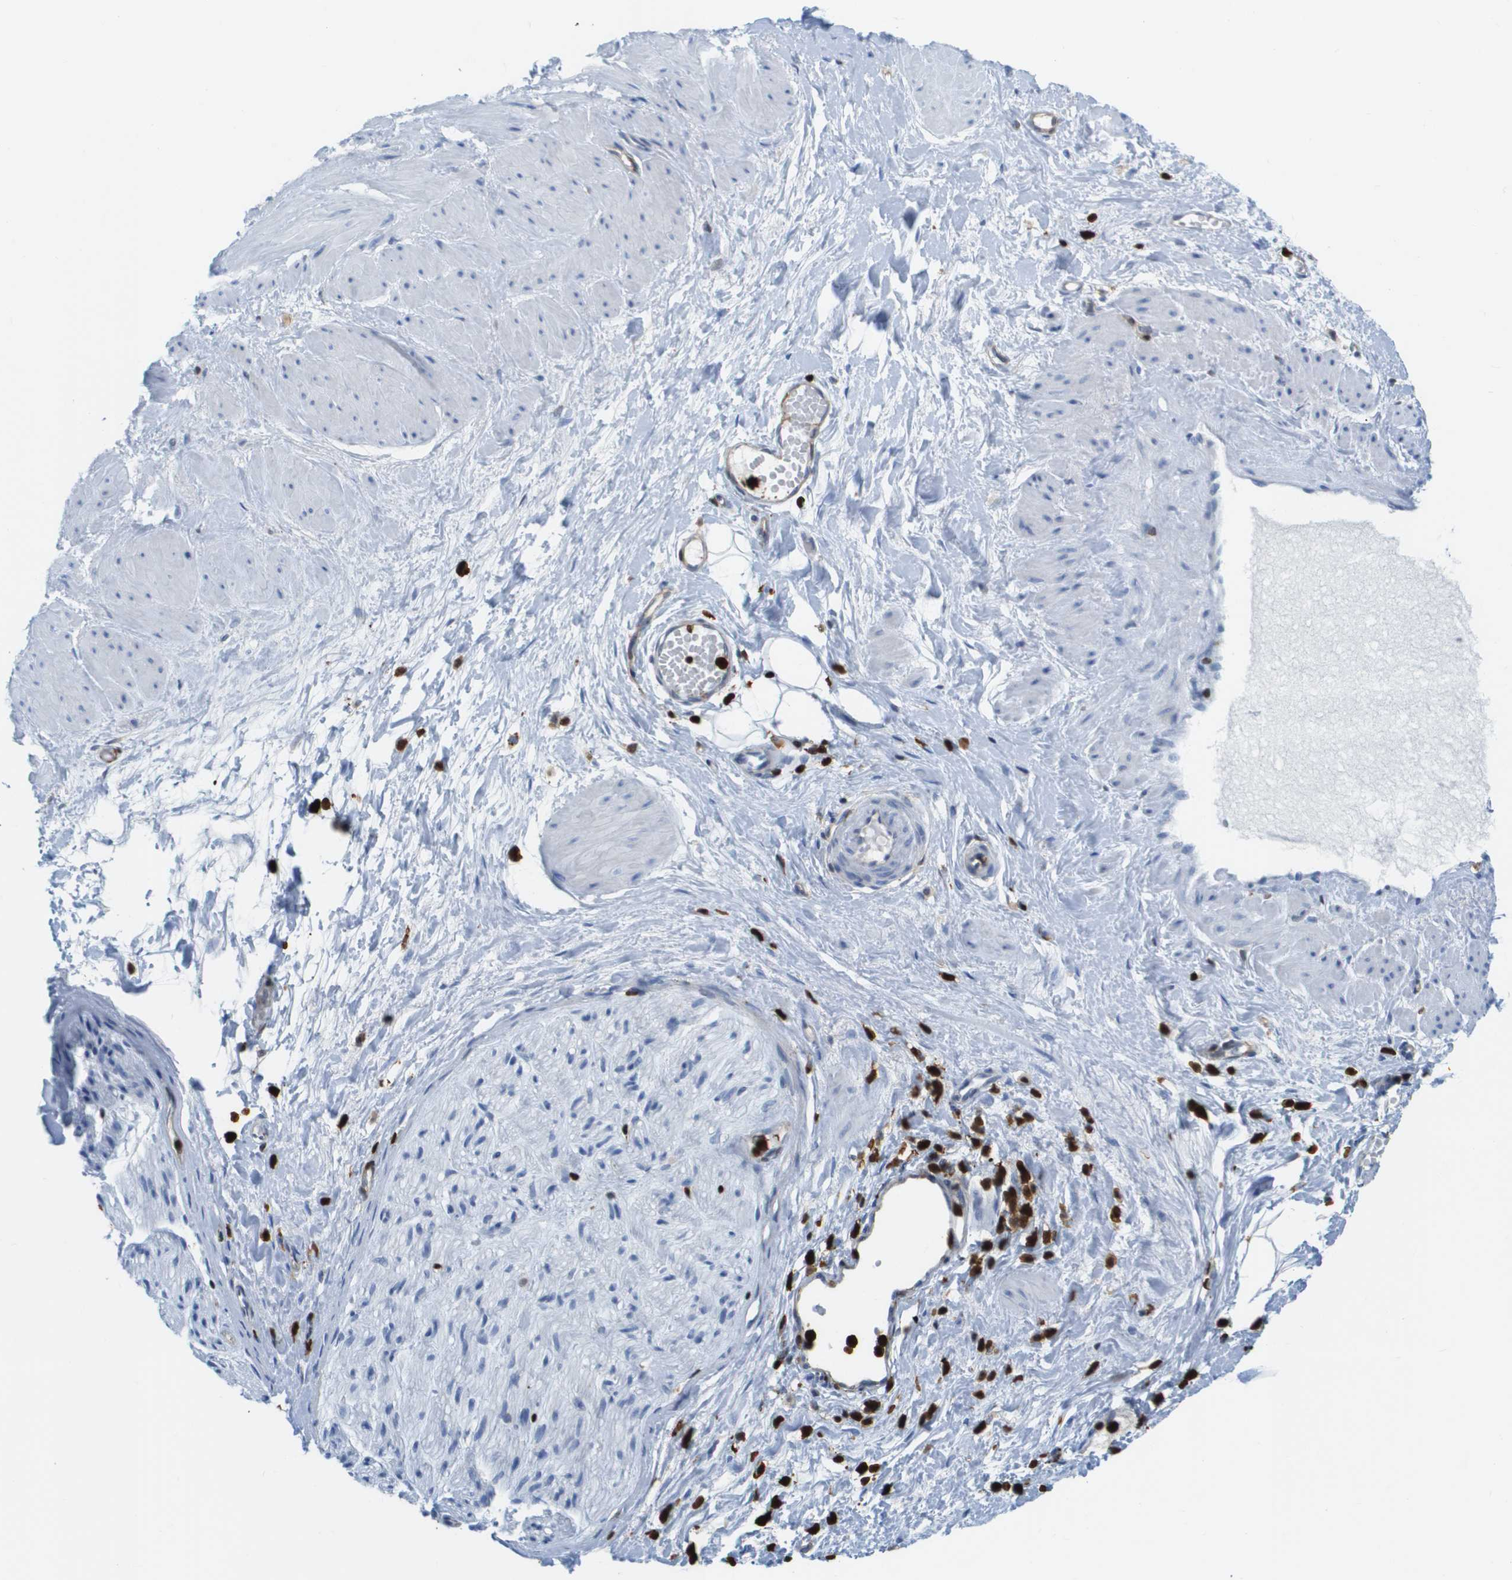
{"staining": {"intensity": "negative", "quantity": "none", "location": "none"}, "tissue": "adipose tissue", "cell_type": "Adipocytes", "image_type": "normal", "snomed": [{"axis": "morphology", "description": "Normal tissue, NOS"}, {"axis": "topography", "description": "Soft tissue"}, {"axis": "topography", "description": "Vascular tissue"}], "caption": "Micrograph shows no significant protein positivity in adipocytes of normal adipose tissue. The staining is performed using DAB brown chromogen with nuclei counter-stained in using hematoxylin.", "gene": "DOCK5", "patient": {"sex": "female", "age": 35}}